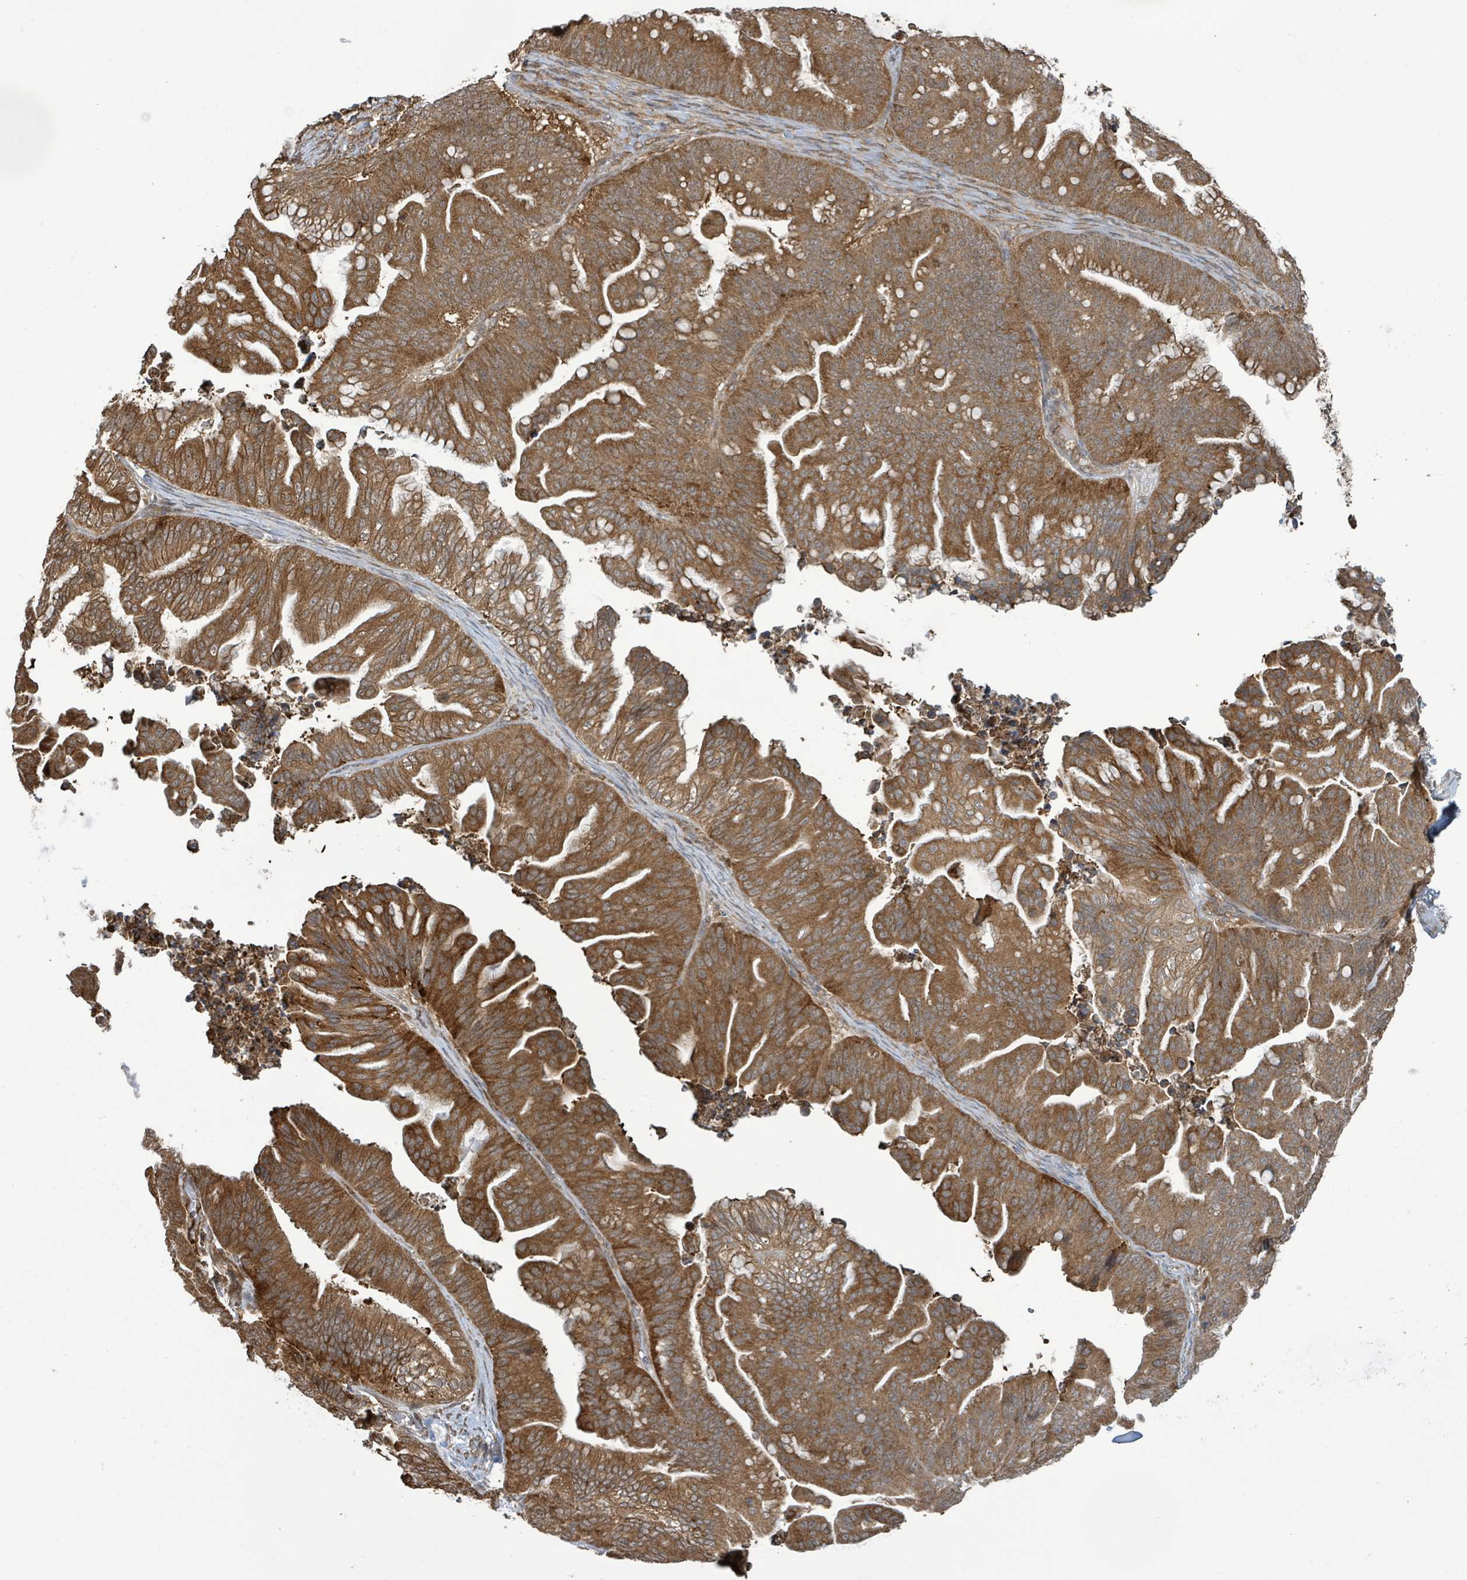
{"staining": {"intensity": "strong", "quantity": ">75%", "location": "cytoplasmic/membranous"}, "tissue": "ovarian cancer", "cell_type": "Tumor cells", "image_type": "cancer", "snomed": [{"axis": "morphology", "description": "Cystadenocarcinoma, mucinous, NOS"}, {"axis": "topography", "description": "Ovary"}], "caption": "Strong cytoplasmic/membranous positivity for a protein is identified in approximately >75% of tumor cells of ovarian mucinous cystadenocarcinoma using IHC.", "gene": "KLC1", "patient": {"sex": "female", "age": 67}}